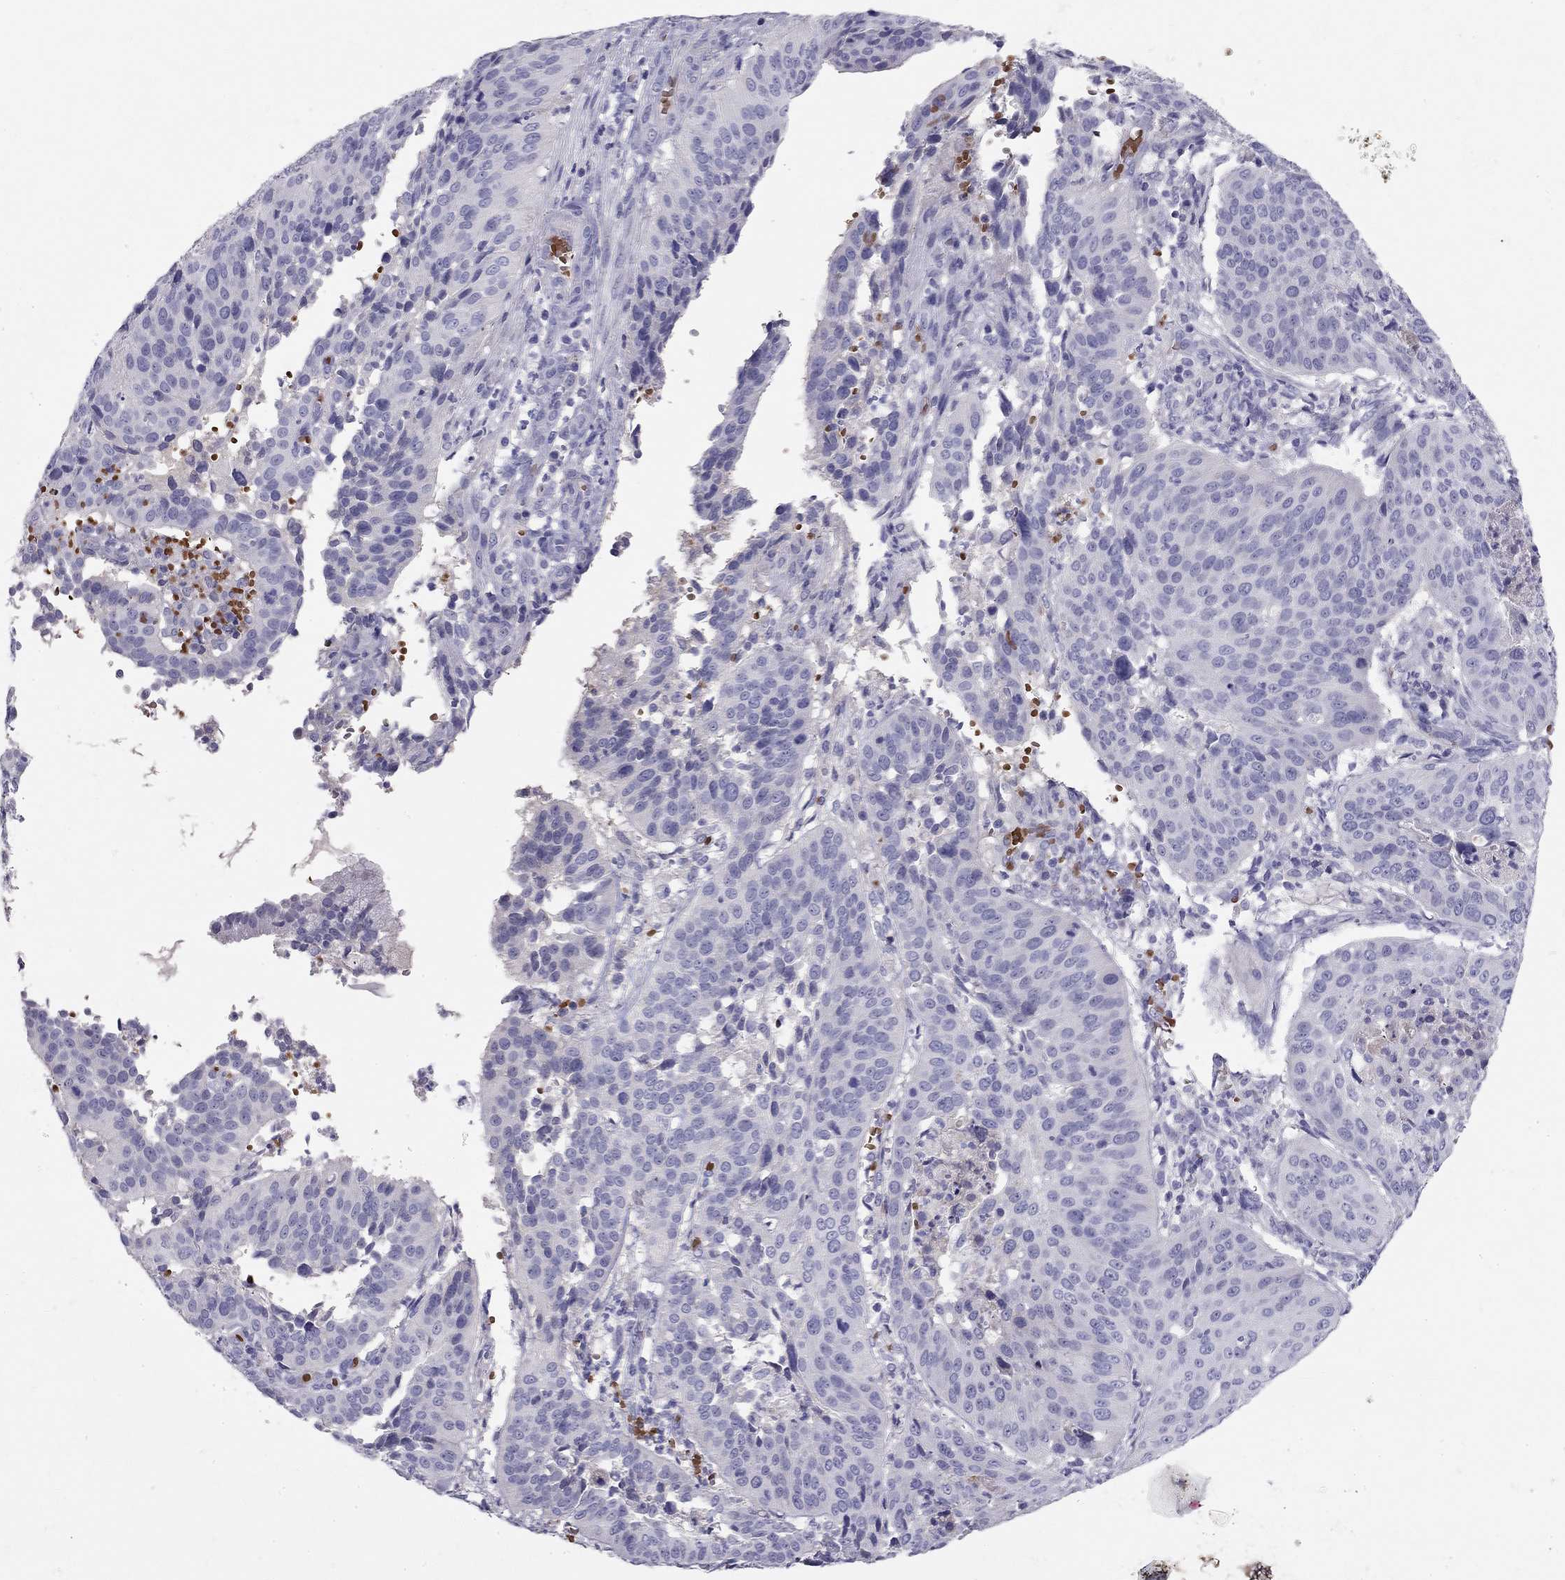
{"staining": {"intensity": "negative", "quantity": "none", "location": "none"}, "tissue": "cervical cancer", "cell_type": "Tumor cells", "image_type": "cancer", "snomed": [{"axis": "morphology", "description": "Normal tissue, NOS"}, {"axis": "morphology", "description": "Squamous cell carcinoma, NOS"}, {"axis": "topography", "description": "Cervix"}], "caption": "Cervical cancer was stained to show a protein in brown. There is no significant staining in tumor cells.", "gene": "RHD", "patient": {"sex": "female", "age": 39}}